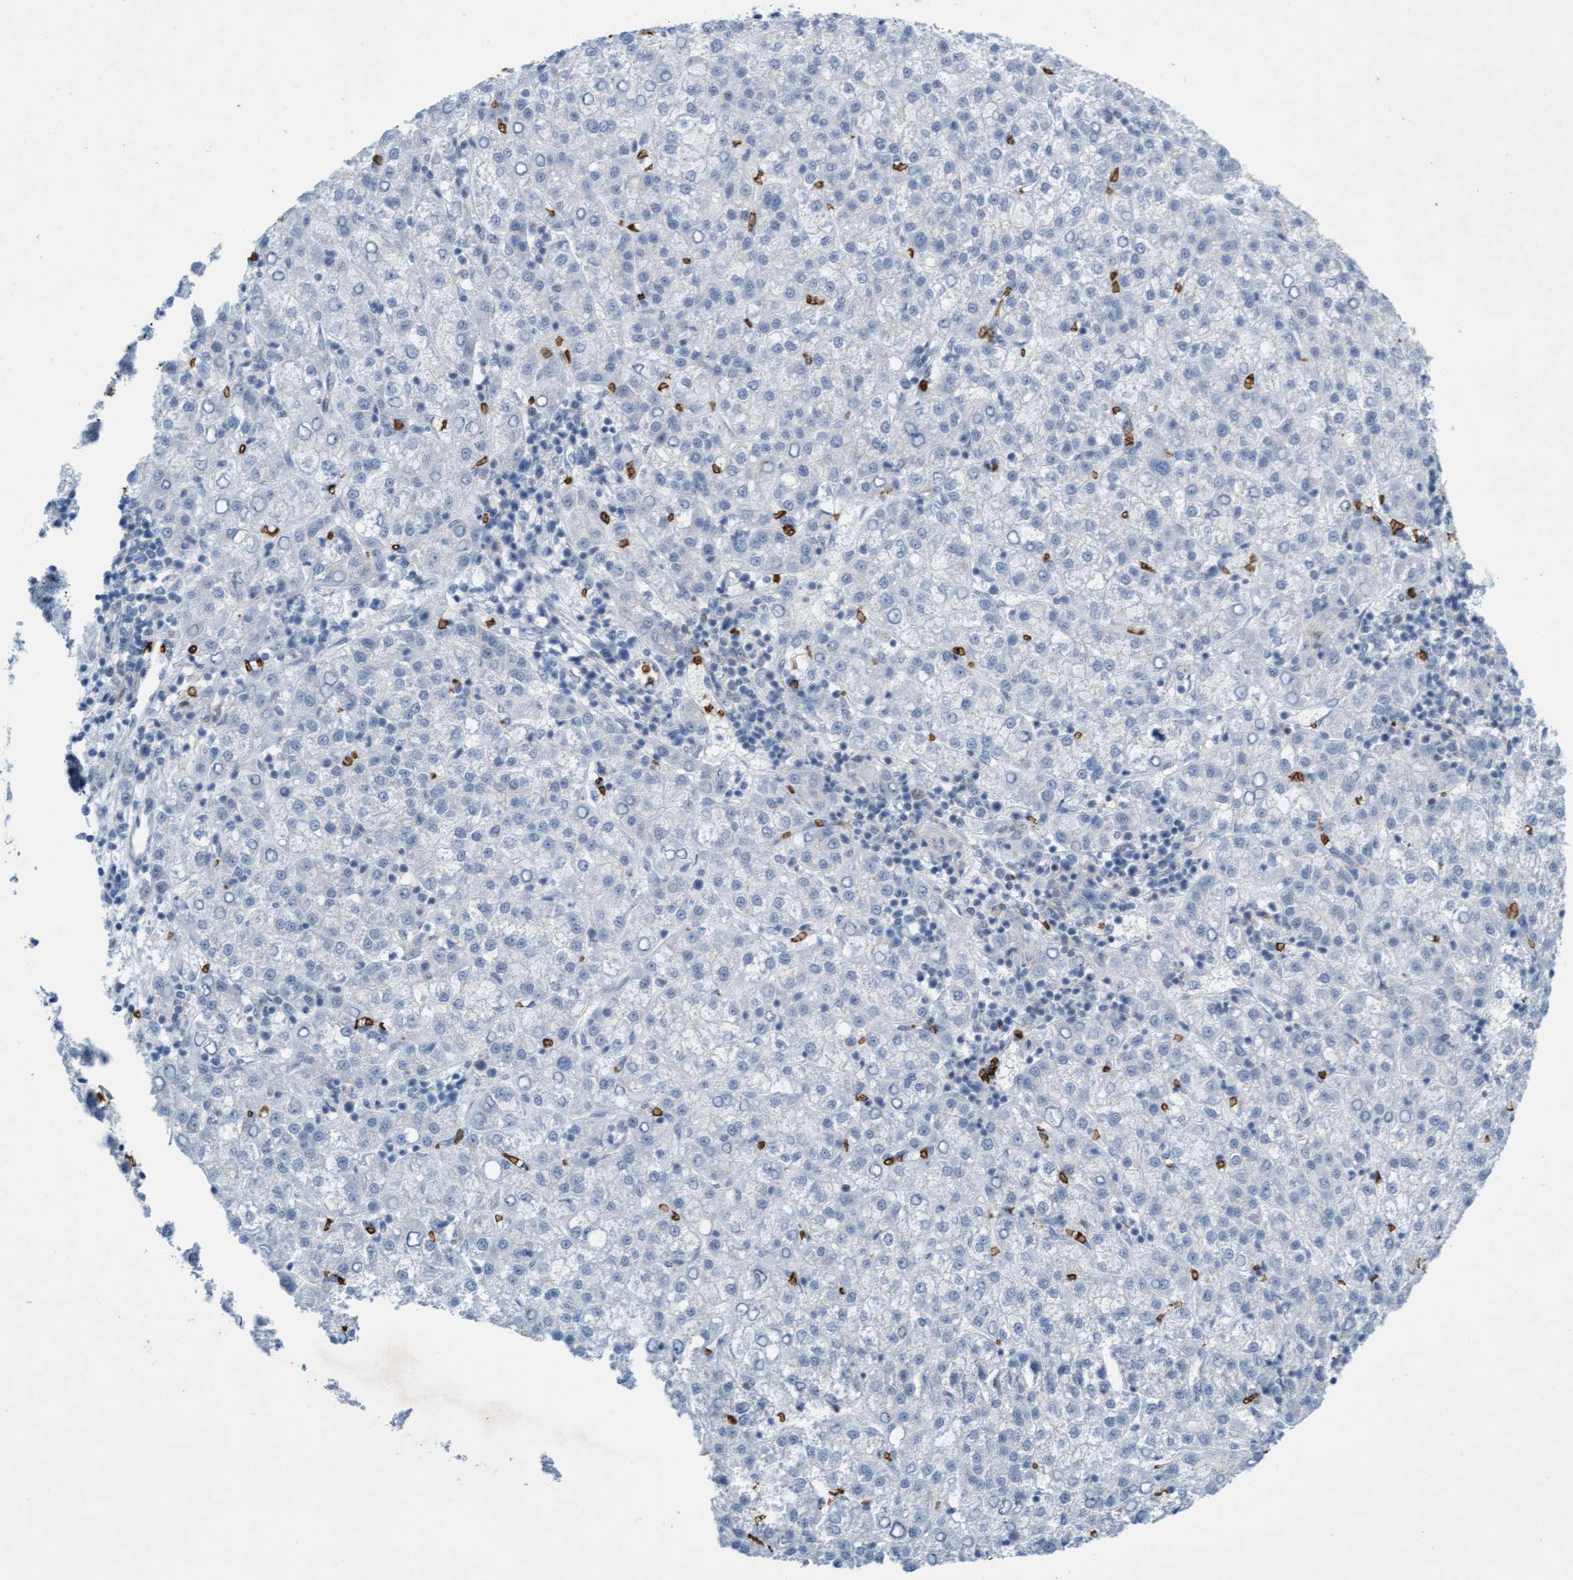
{"staining": {"intensity": "negative", "quantity": "none", "location": "none"}, "tissue": "liver cancer", "cell_type": "Tumor cells", "image_type": "cancer", "snomed": [{"axis": "morphology", "description": "Carcinoma, Hepatocellular, NOS"}, {"axis": "topography", "description": "Liver"}], "caption": "Tumor cells show no significant protein staining in hepatocellular carcinoma (liver).", "gene": "SPEM2", "patient": {"sex": "female", "age": 58}}